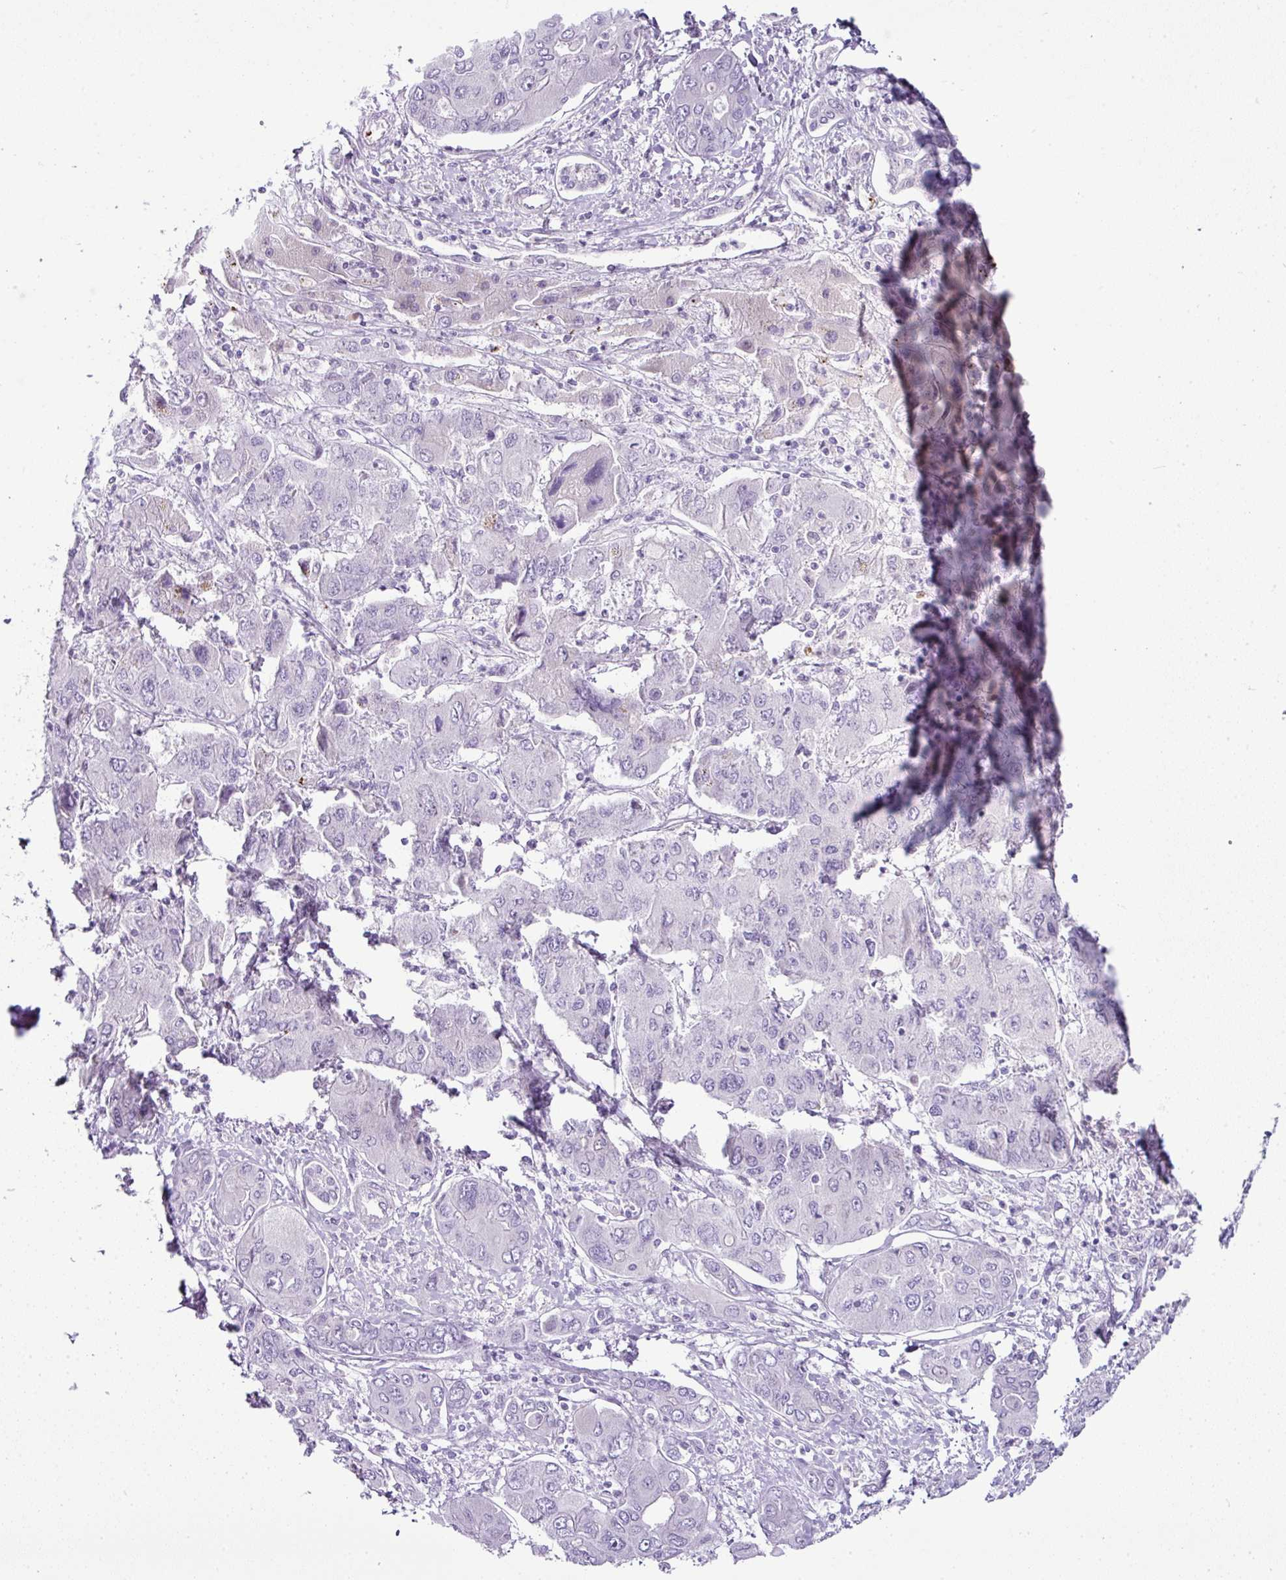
{"staining": {"intensity": "negative", "quantity": "none", "location": "none"}, "tissue": "liver cancer", "cell_type": "Tumor cells", "image_type": "cancer", "snomed": [{"axis": "morphology", "description": "Cholangiocarcinoma"}, {"axis": "topography", "description": "Liver"}], "caption": "Immunohistochemistry (IHC) of liver cholangiocarcinoma demonstrates no positivity in tumor cells.", "gene": "CMTM5", "patient": {"sex": "male", "age": 67}}